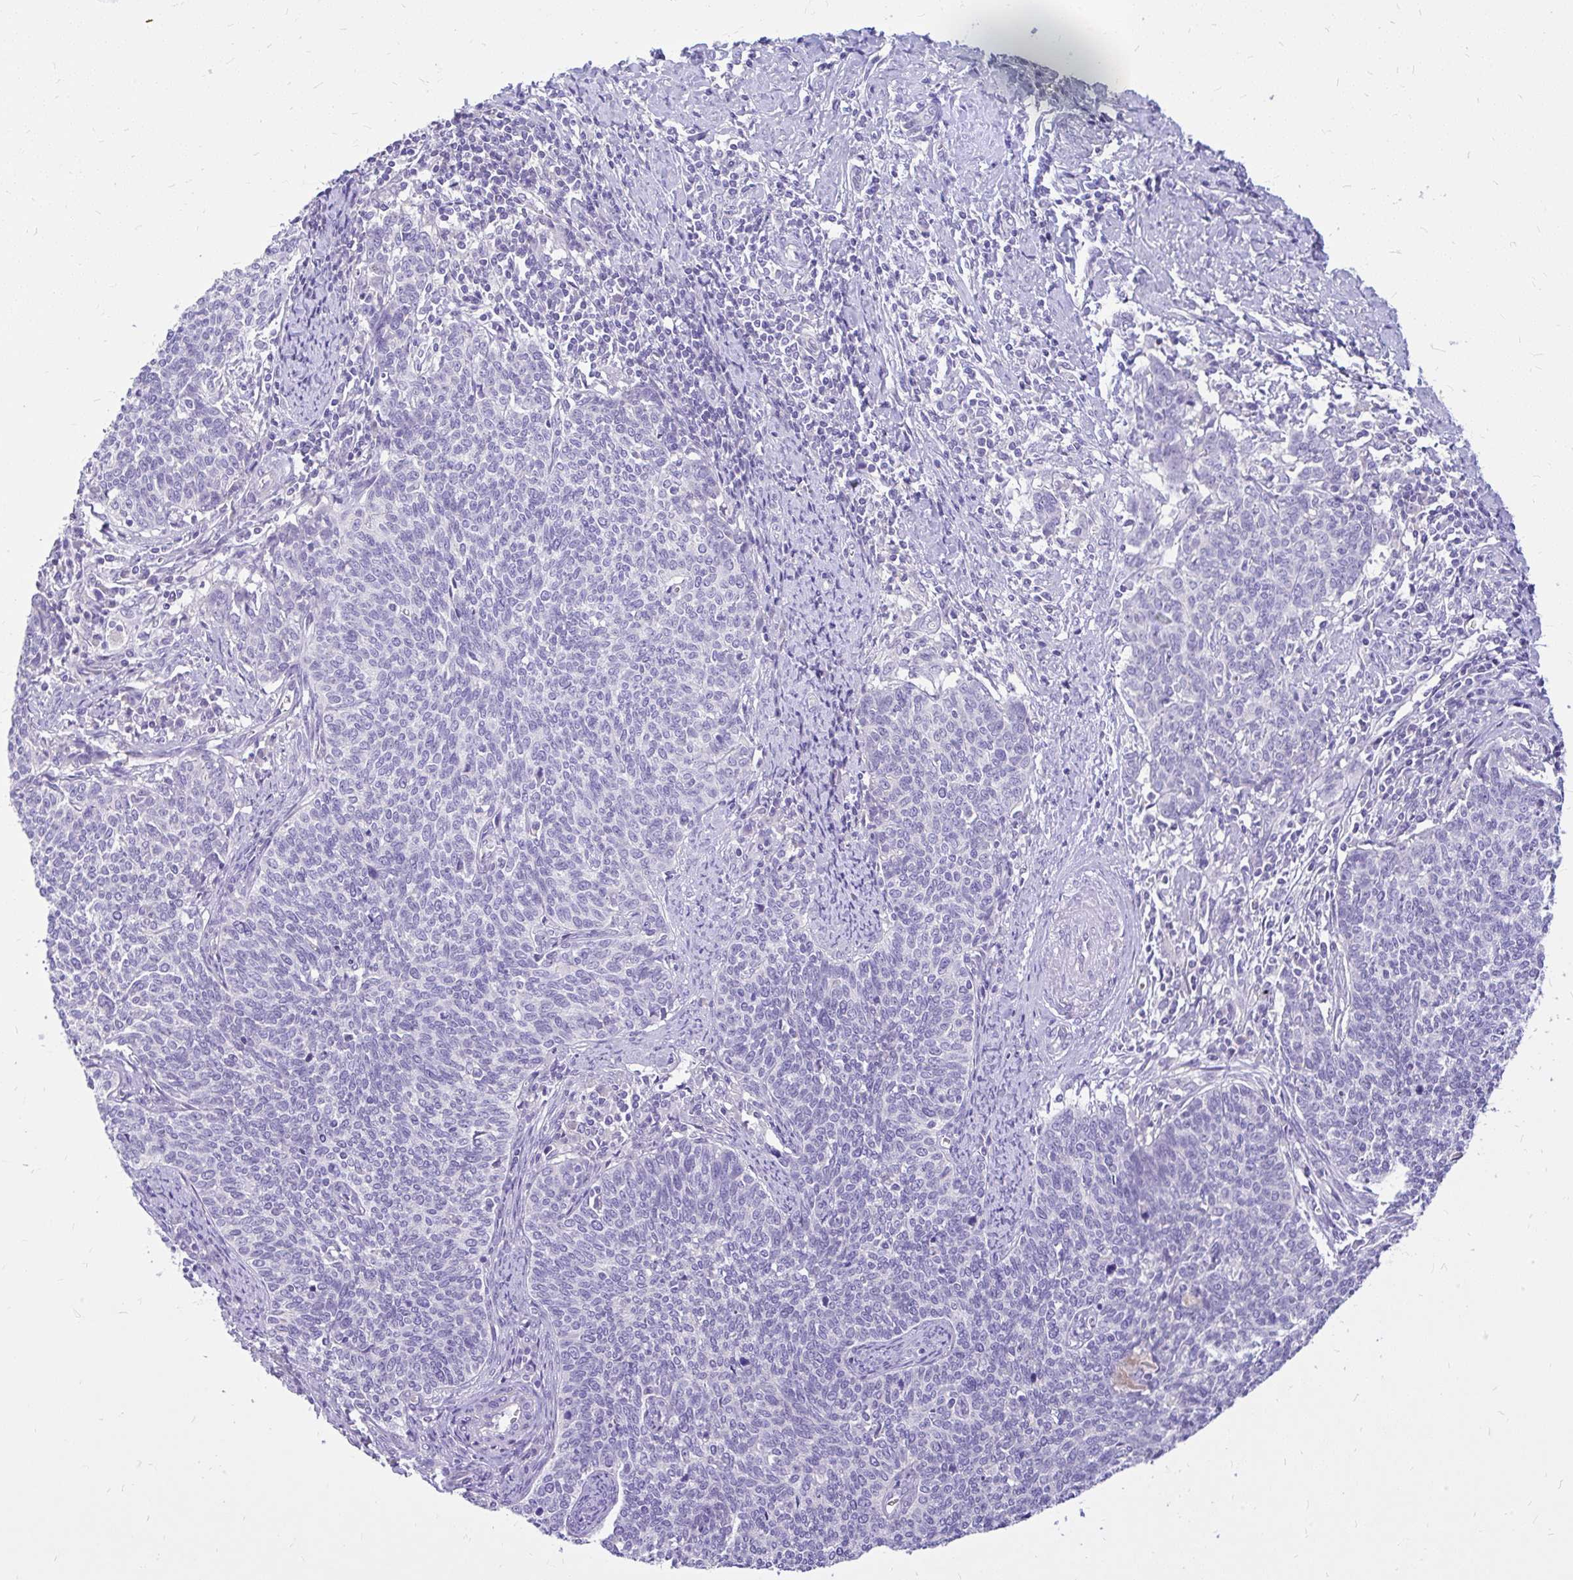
{"staining": {"intensity": "negative", "quantity": "none", "location": "none"}, "tissue": "cervical cancer", "cell_type": "Tumor cells", "image_type": "cancer", "snomed": [{"axis": "morphology", "description": "Squamous cell carcinoma, NOS"}, {"axis": "topography", "description": "Cervix"}], "caption": "IHC micrograph of human cervical squamous cell carcinoma stained for a protein (brown), which shows no expression in tumor cells.", "gene": "MAP1LC3A", "patient": {"sex": "female", "age": 39}}